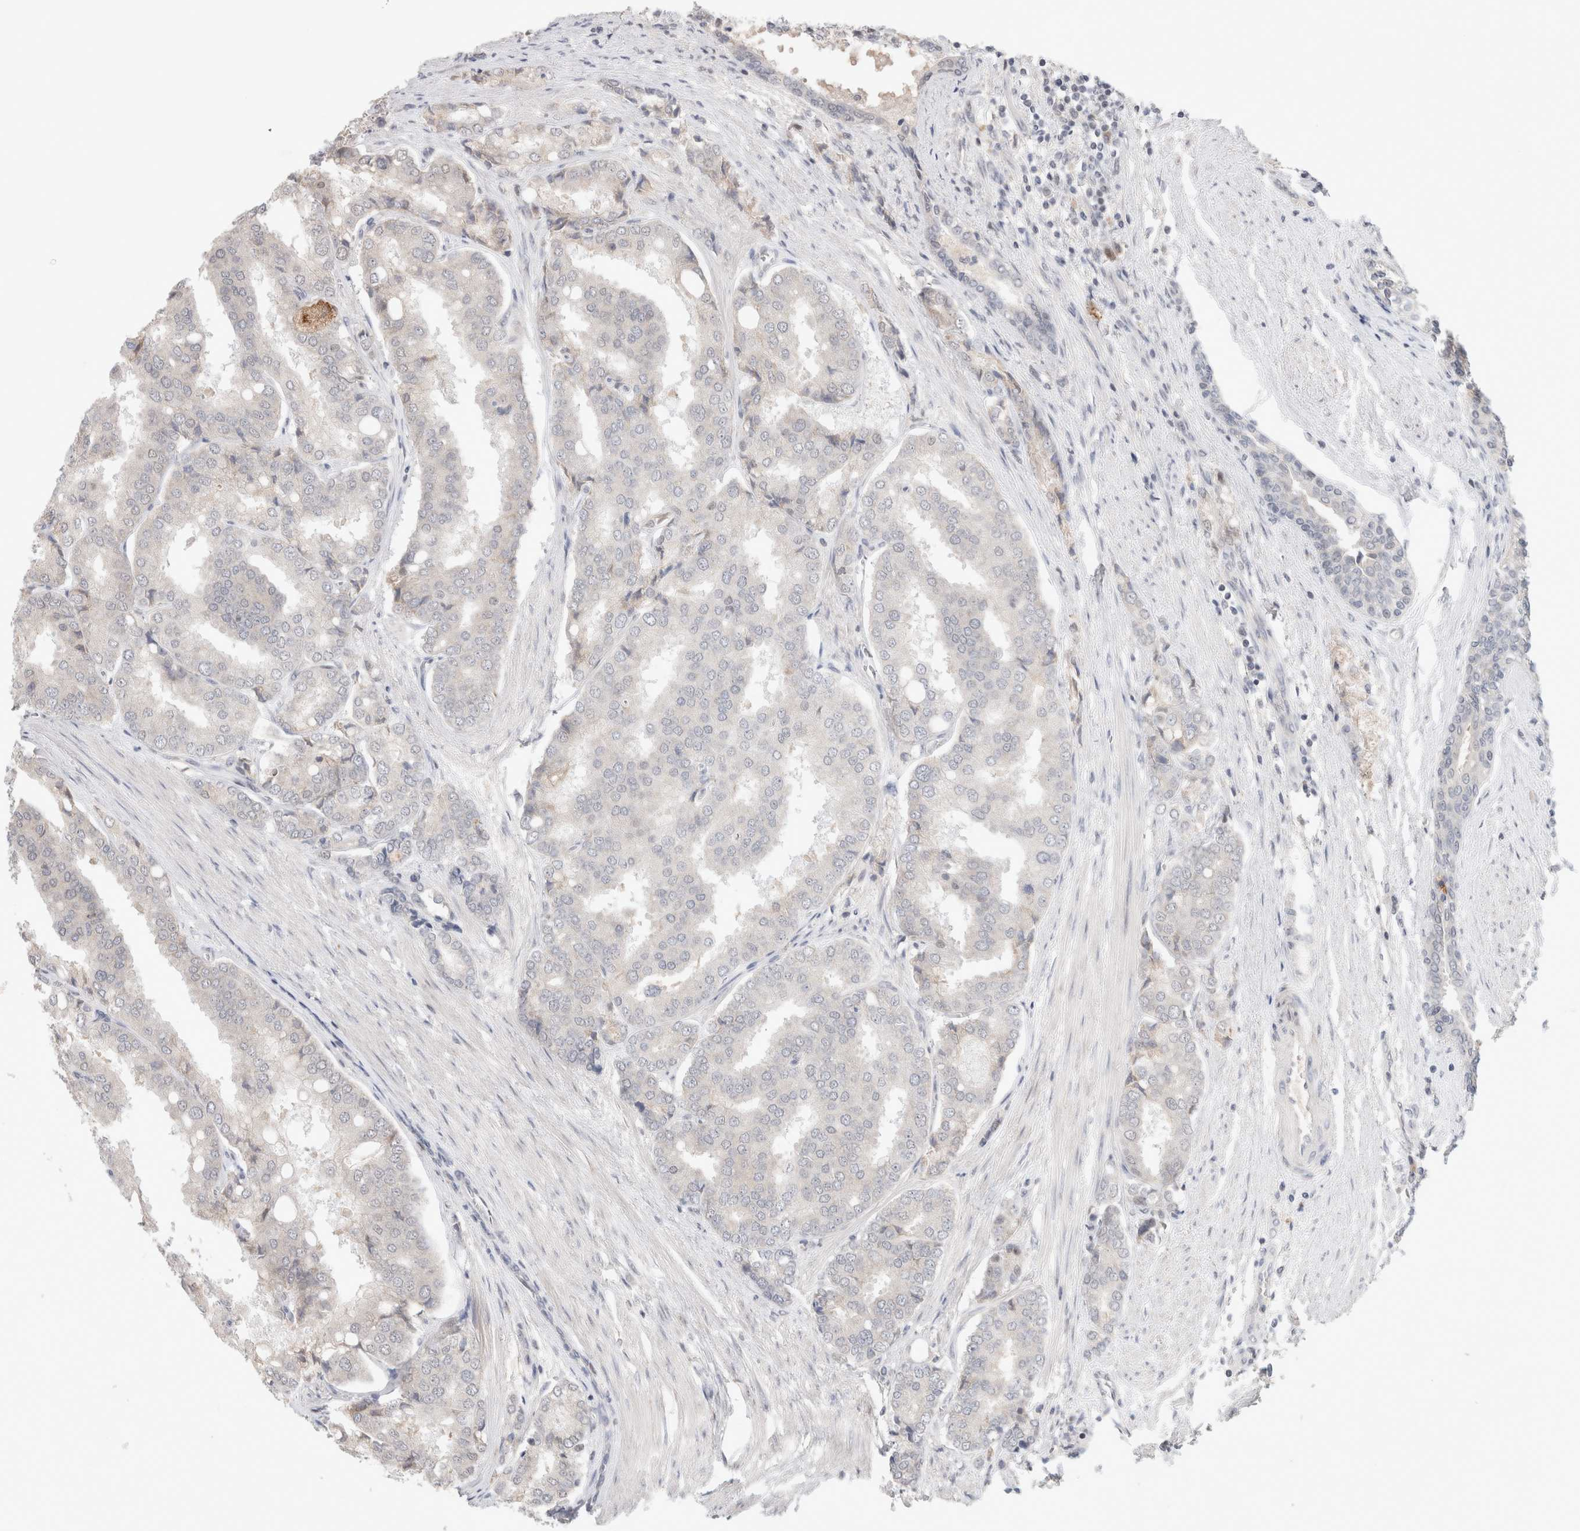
{"staining": {"intensity": "negative", "quantity": "none", "location": "none"}, "tissue": "prostate cancer", "cell_type": "Tumor cells", "image_type": "cancer", "snomed": [{"axis": "morphology", "description": "Adenocarcinoma, High grade"}, {"axis": "topography", "description": "Prostate"}], "caption": "High magnification brightfield microscopy of prostate cancer stained with DAB (brown) and counterstained with hematoxylin (blue): tumor cells show no significant expression.", "gene": "SYDE2", "patient": {"sex": "male", "age": 50}}